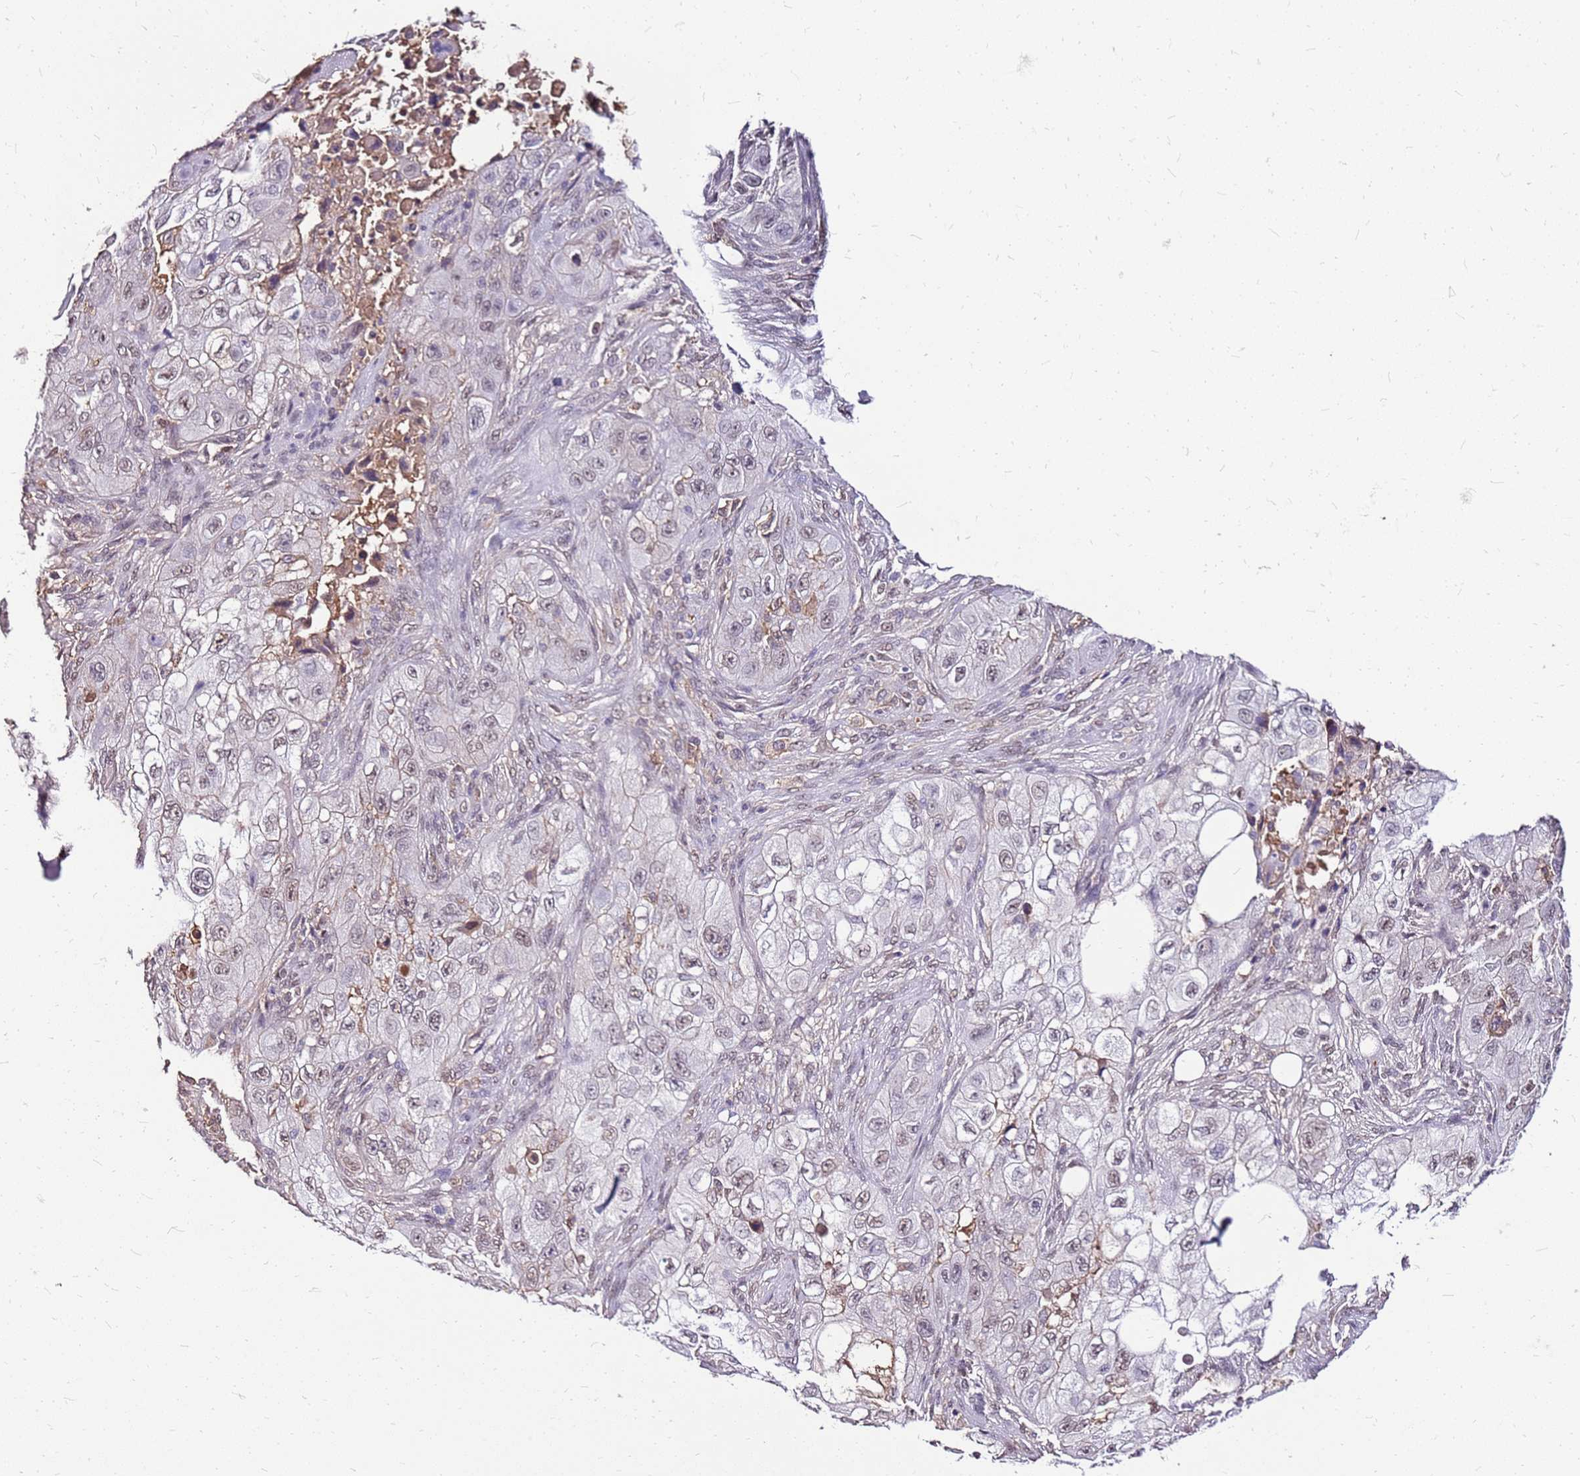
{"staining": {"intensity": "weak", "quantity": "<25%", "location": "nuclear"}, "tissue": "skin cancer", "cell_type": "Tumor cells", "image_type": "cancer", "snomed": [{"axis": "morphology", "description": "Squamous cell carcinoma, NOS"}, {"axis": "topography", "description": "Skin"}, {"axis": "topography", "description": "Subcutis"}], "caption": "Immunohistochemistry of skin squamous cell carcinoma demonstrates no staining in tumor cells. The staining was performed using DAB to visualize the protein expression in brown, while the nuclei were stained in blue with hematoxylin (Magnification: 20x).", "gene": "ALDH1A3", "patient": {"sex": "male", "age": 73}}